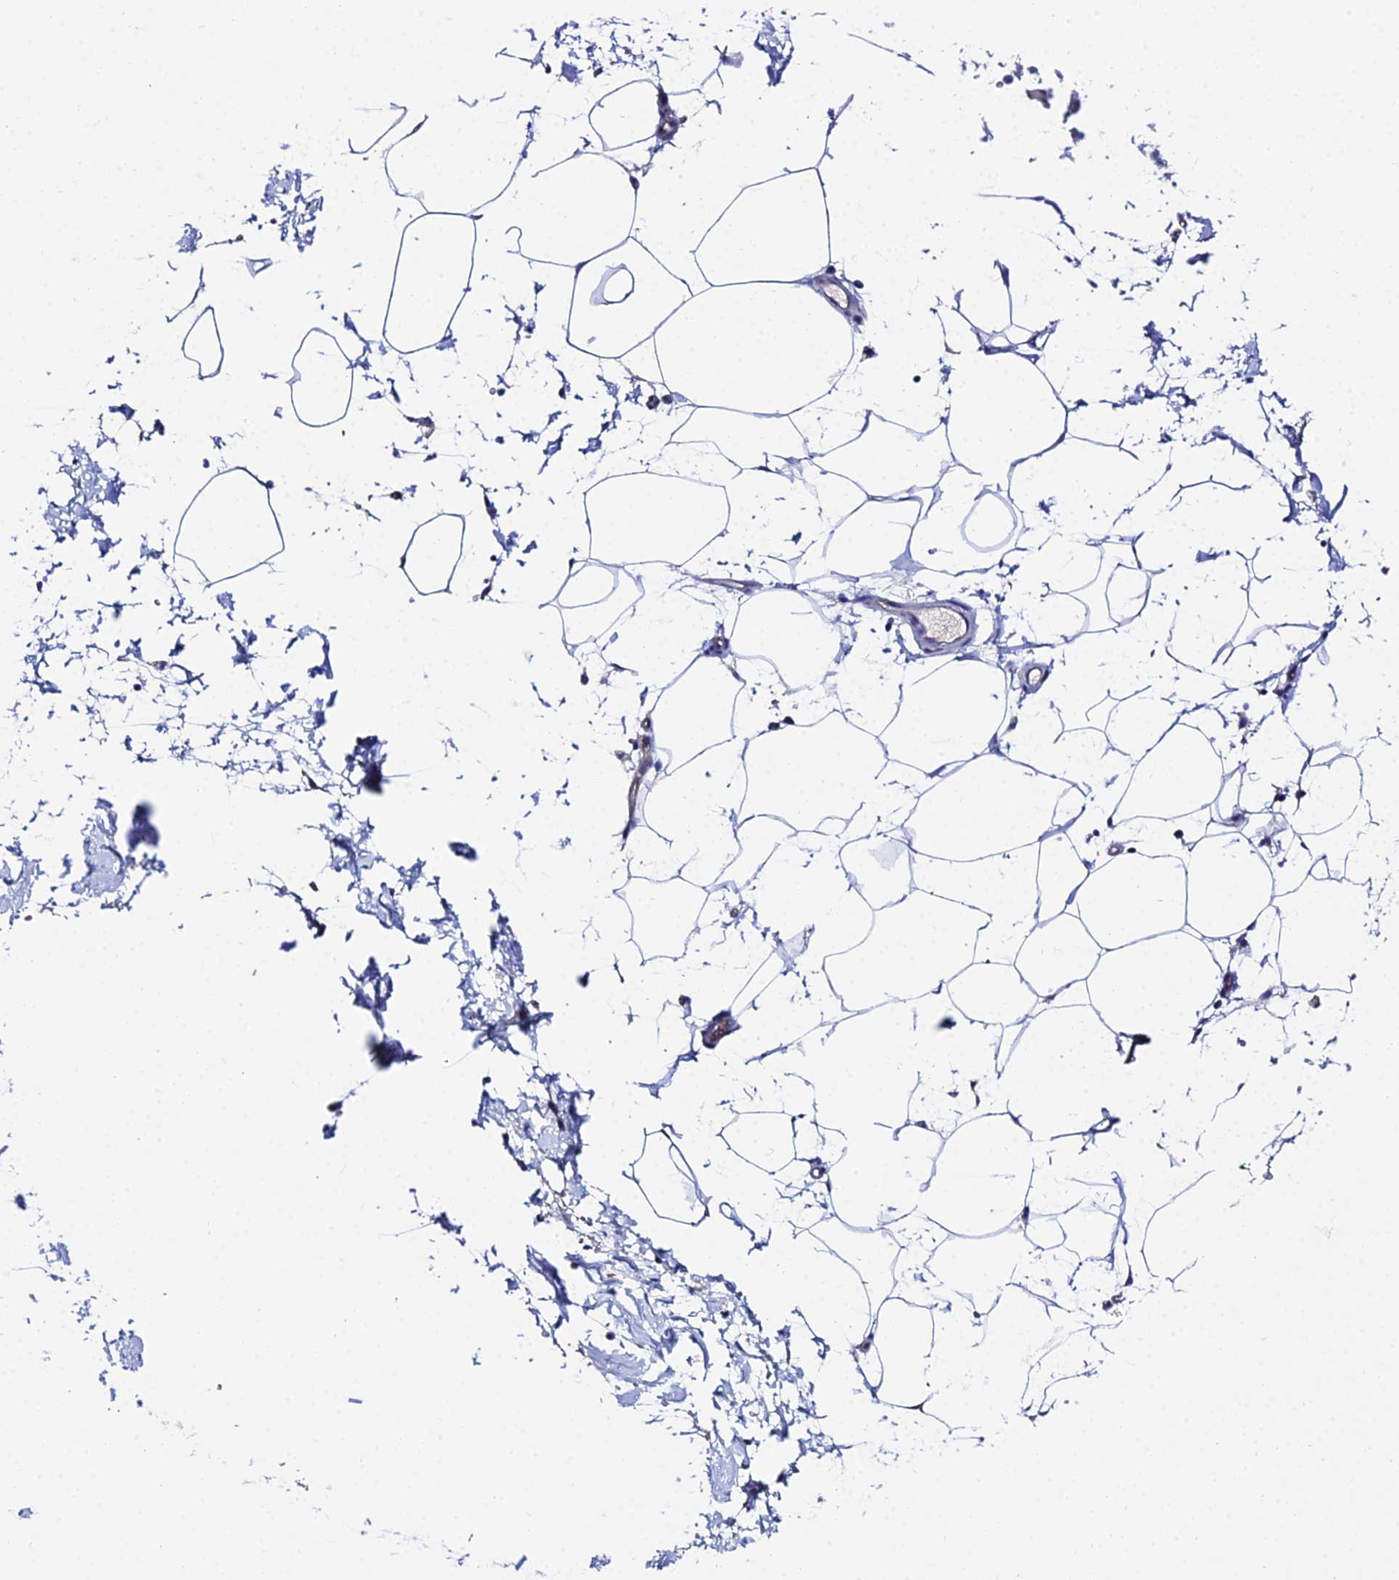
{"staining": {"intensity": "negative", "quantity": "none", "location": "none"}, "tissue": "adipose tissue", "cell_type": "Adipocytes", "image_type": "normal", "snomed": [{"axis": "morphology", "description": "Normal tissue, NOS"}, {"axis": "topography", "description": "Soft tissue"}, {"axis": "topography", "description": "Adipose tissue"}, {"axis": "topography", "description": "Vascular tissue"}, {"axis": "topography", "description": "Peripheral nerve tissue"}], "caption": "The photomicrograph shows no significant positivity in adipocytes of adipose tissue. Brightfield microscopy of IHC stained with DAB (brown) and hematoxylin (blue), captured at high magnification.", "gene": "UBE2L3", "patient": {"sex": "male", "age": 74}}